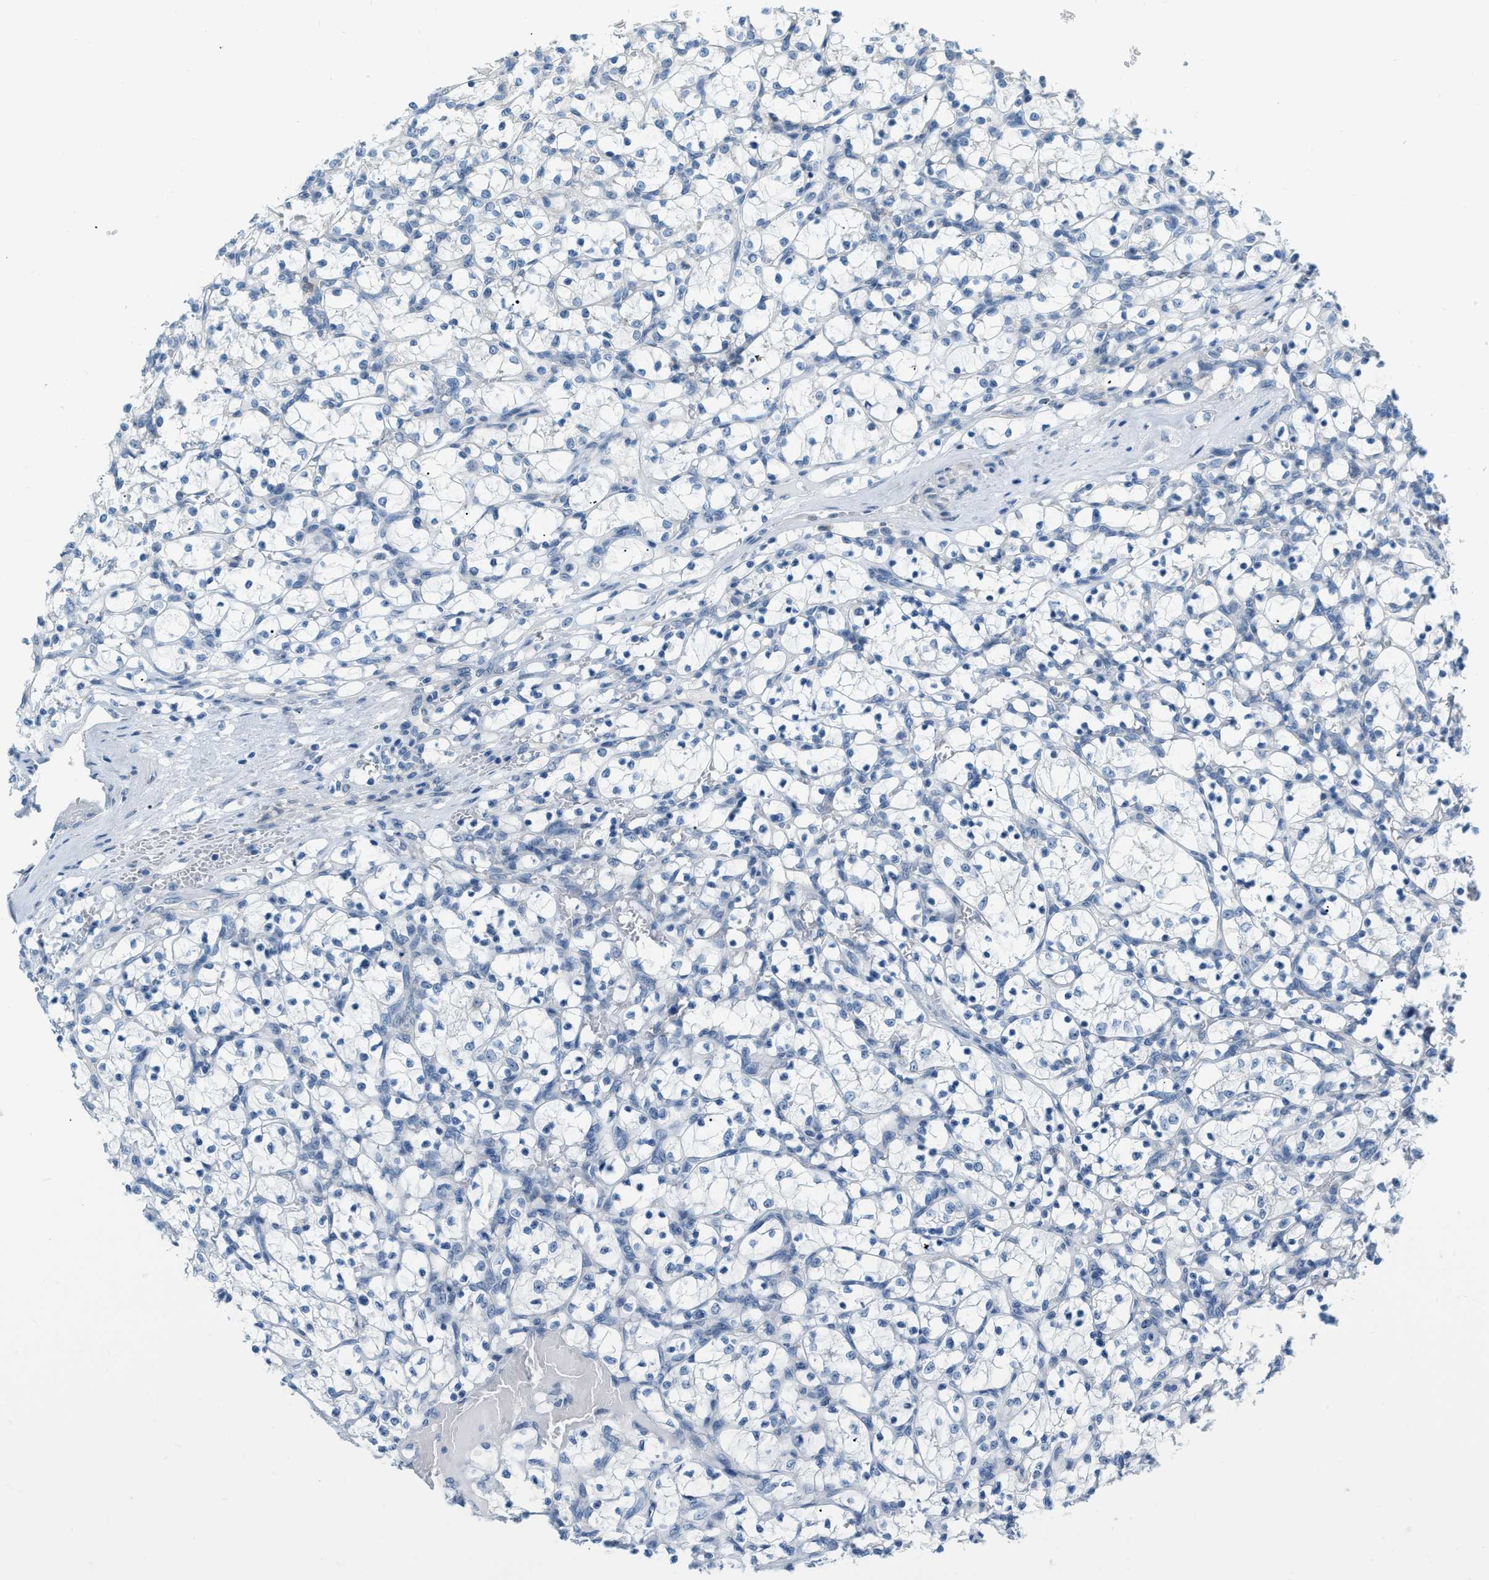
{"staining": {"intensity": "negative", "quantity": "none", "location": "none"}, "tissue": "renal cancer", "cell_type": "Tumor cells", "image_type": "cancer", "snomed": [{"axis": "morphology", "description": "Adenocarcinoma, NOS"}, {"axis": "topography", "description": "Kidney"}], "caption": "This image is of renal adenocarcinoma stained with immunohistochemistry (IHC) to label a protein in brown with the nuclei are counter-stained blue. There is no staining in tumor cells.", "gene": "PHRF1", "patient": {"sex": "female", "age": 69}}